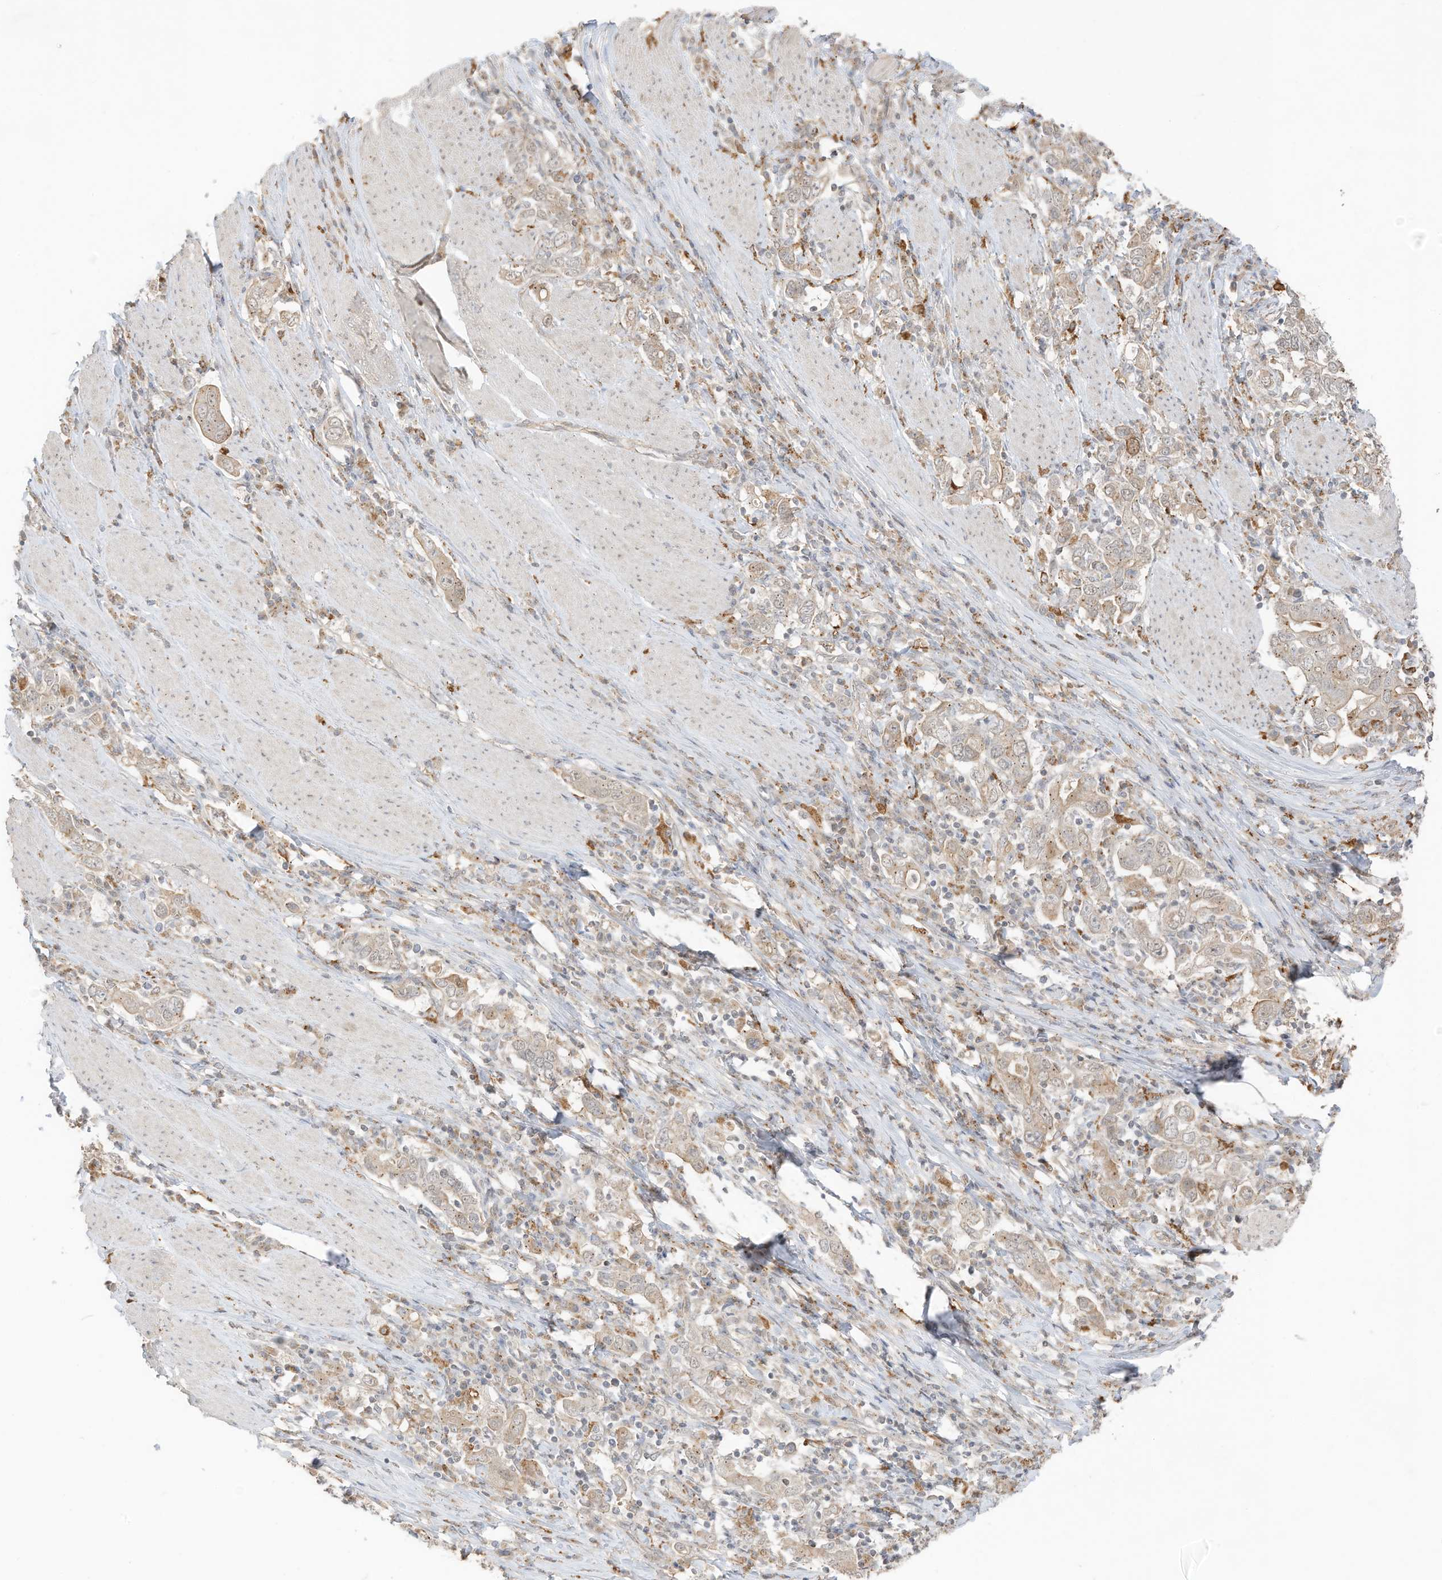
{"staining": {"intensity": "weak", "quantity": ">75%", "location": "cytoplasmic/membranous"}, "tissue": "stomach cancer", "cell_type": "Tumor cells", "image_type": "cancer", "snomed": [{"axis": "morphology", "description": "Adenocarcinoma, NOS"}, {"axis": "topography", "description": "Stomach, upper"}], "caption": "A high-resolution micrograph shows immunohistochemistry (IHC) staining of stomach cancer, which demonstrates weak cytoplasmic/membranous staining in approximately >75% of tumor cells.", "gene": "N4BP3", "patient": {"sex": "male", "age": 62}}